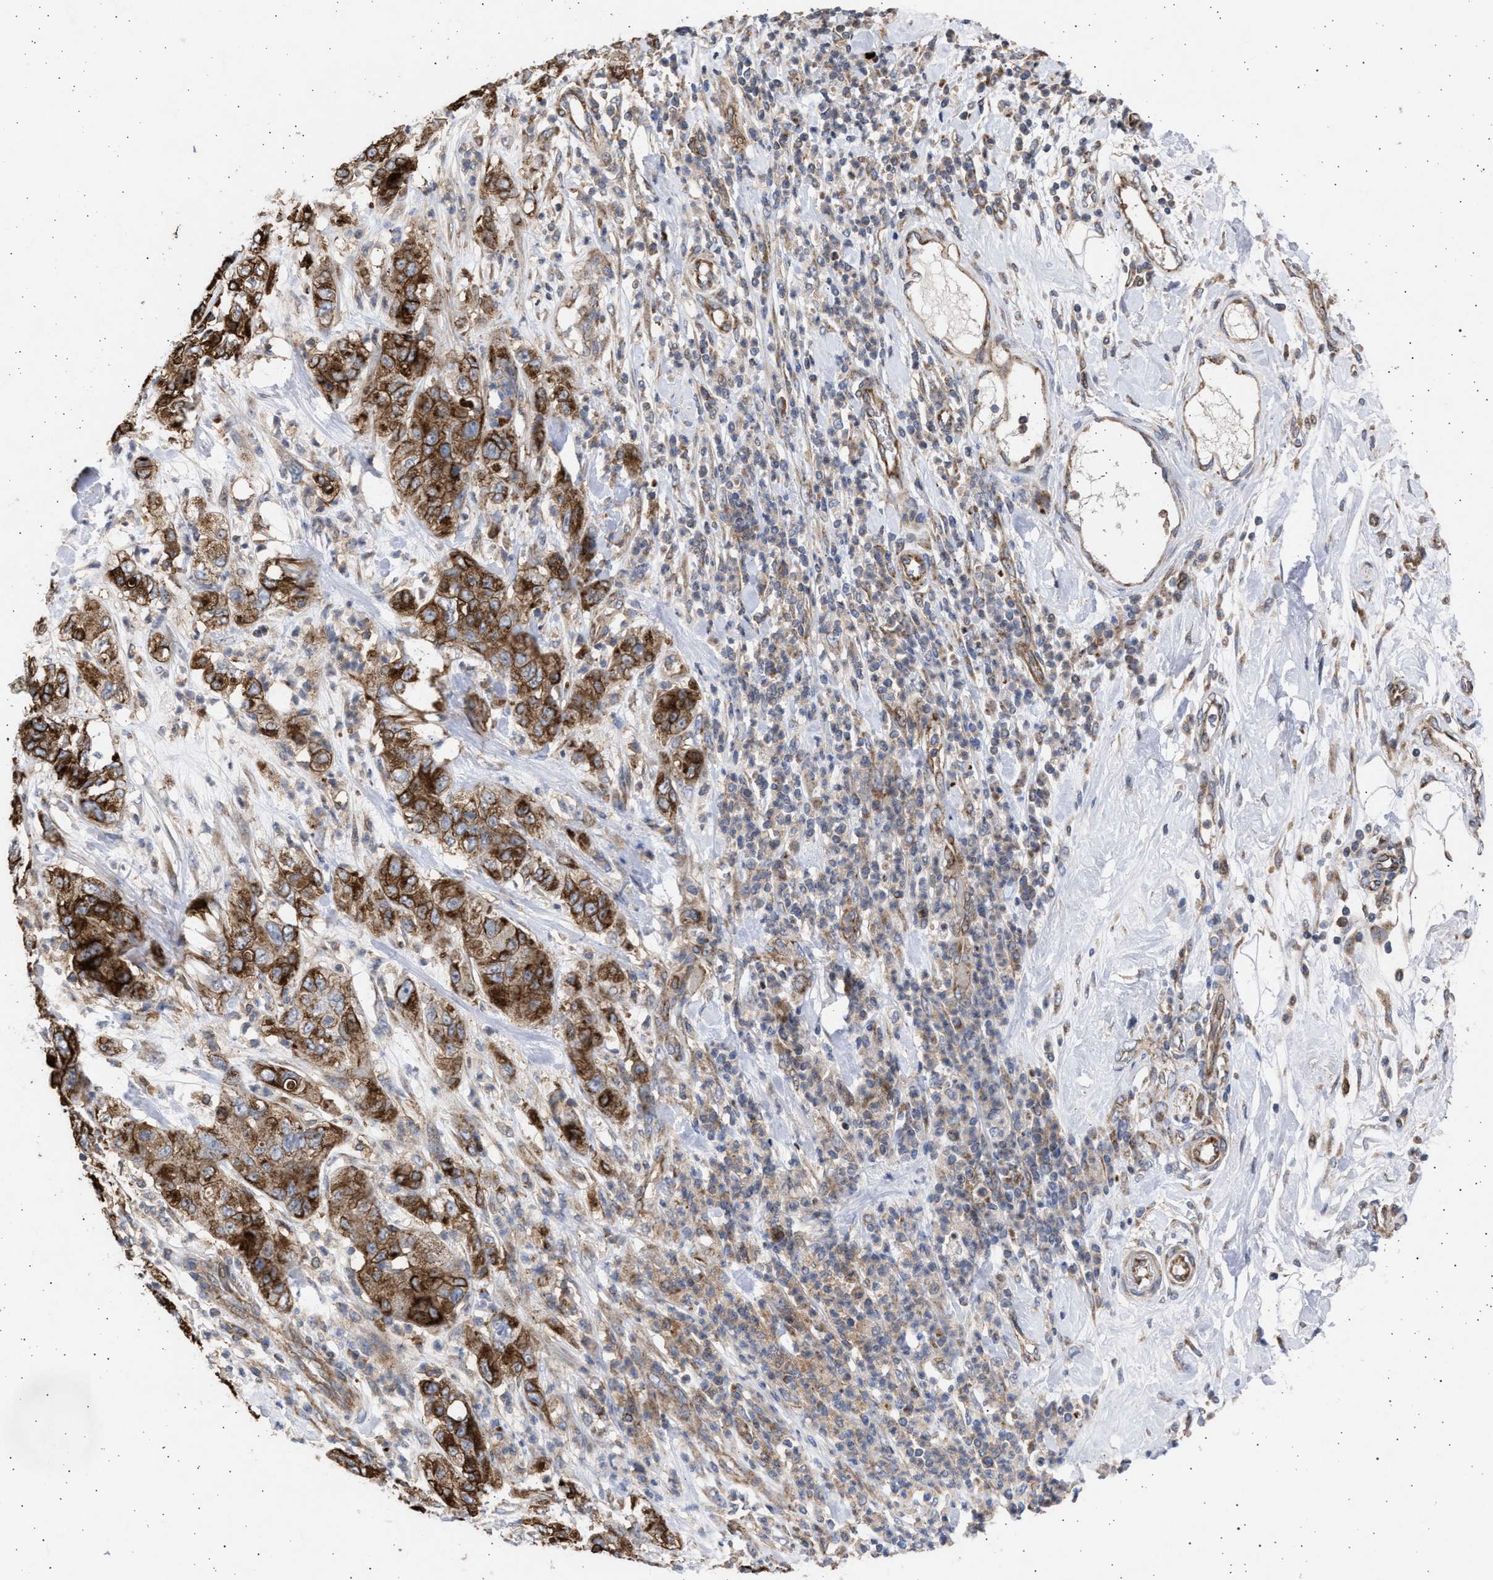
{"staining": {"intensity": "strong", "quantity": ">75%", "location": "cytoplasmic/membranous"}, "tissue": "pancreatic cancer", "cell_type": "Tumor cells", "image_type": "cancer", "snomed": [{"axis": "morphology", "description": "Adenocarcinoma, NOS"}, {"axis": "topography", "description": "Pancreas"}], "caption": "High-magnification brightfield microscopy of adenocarcinoma (pancreatic) stained with DAB (3,3'-diaminobenzidine) (brown) and counterstained with hematoxylin (blue). tumor cells exhibit strong cytoplasmic/membranous staining is appreciated in about>75% of cells.", "gene": "TTC19", "patient": {"sex": "female", "age": 78}}